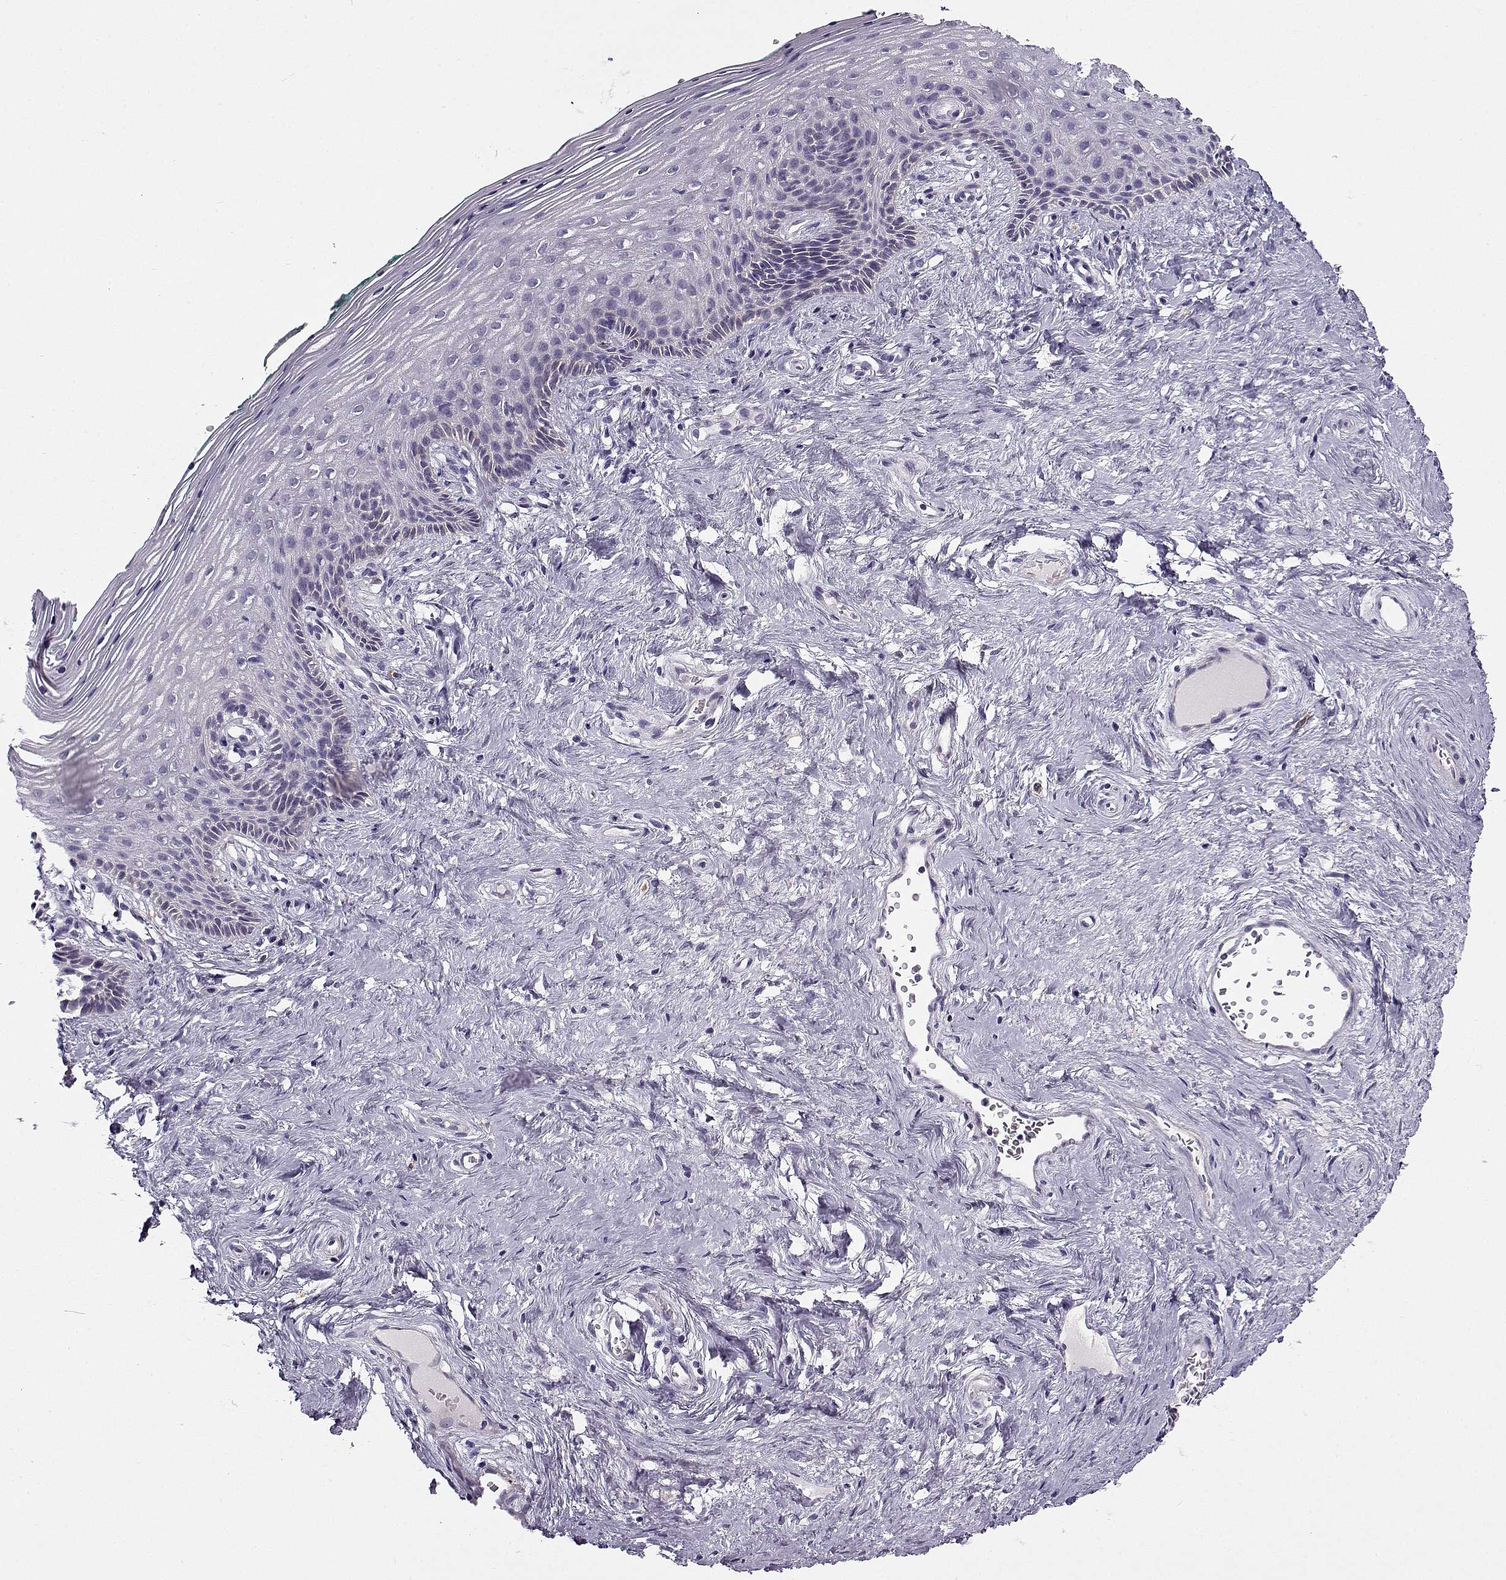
{"staining": {"intensity": "negative", "quantity": "none", "location": "none"}, "tissue": "vagina", "cell_type": "Squamous epithelial cells", "image_type": "normal", "snomed": [{"axis": "morphology", "description": "Normal tissue, NOS"}, {"axis": "topography", "description": "Vagina"}], "caption": "DAB (3,3'-diaminobenzidine) immunohistochemical staining of normal human vagina shows no significant staining in squamous epithelial cells.", "gene": "UCP3", "patient": {"sex": "female", "age": 45}}